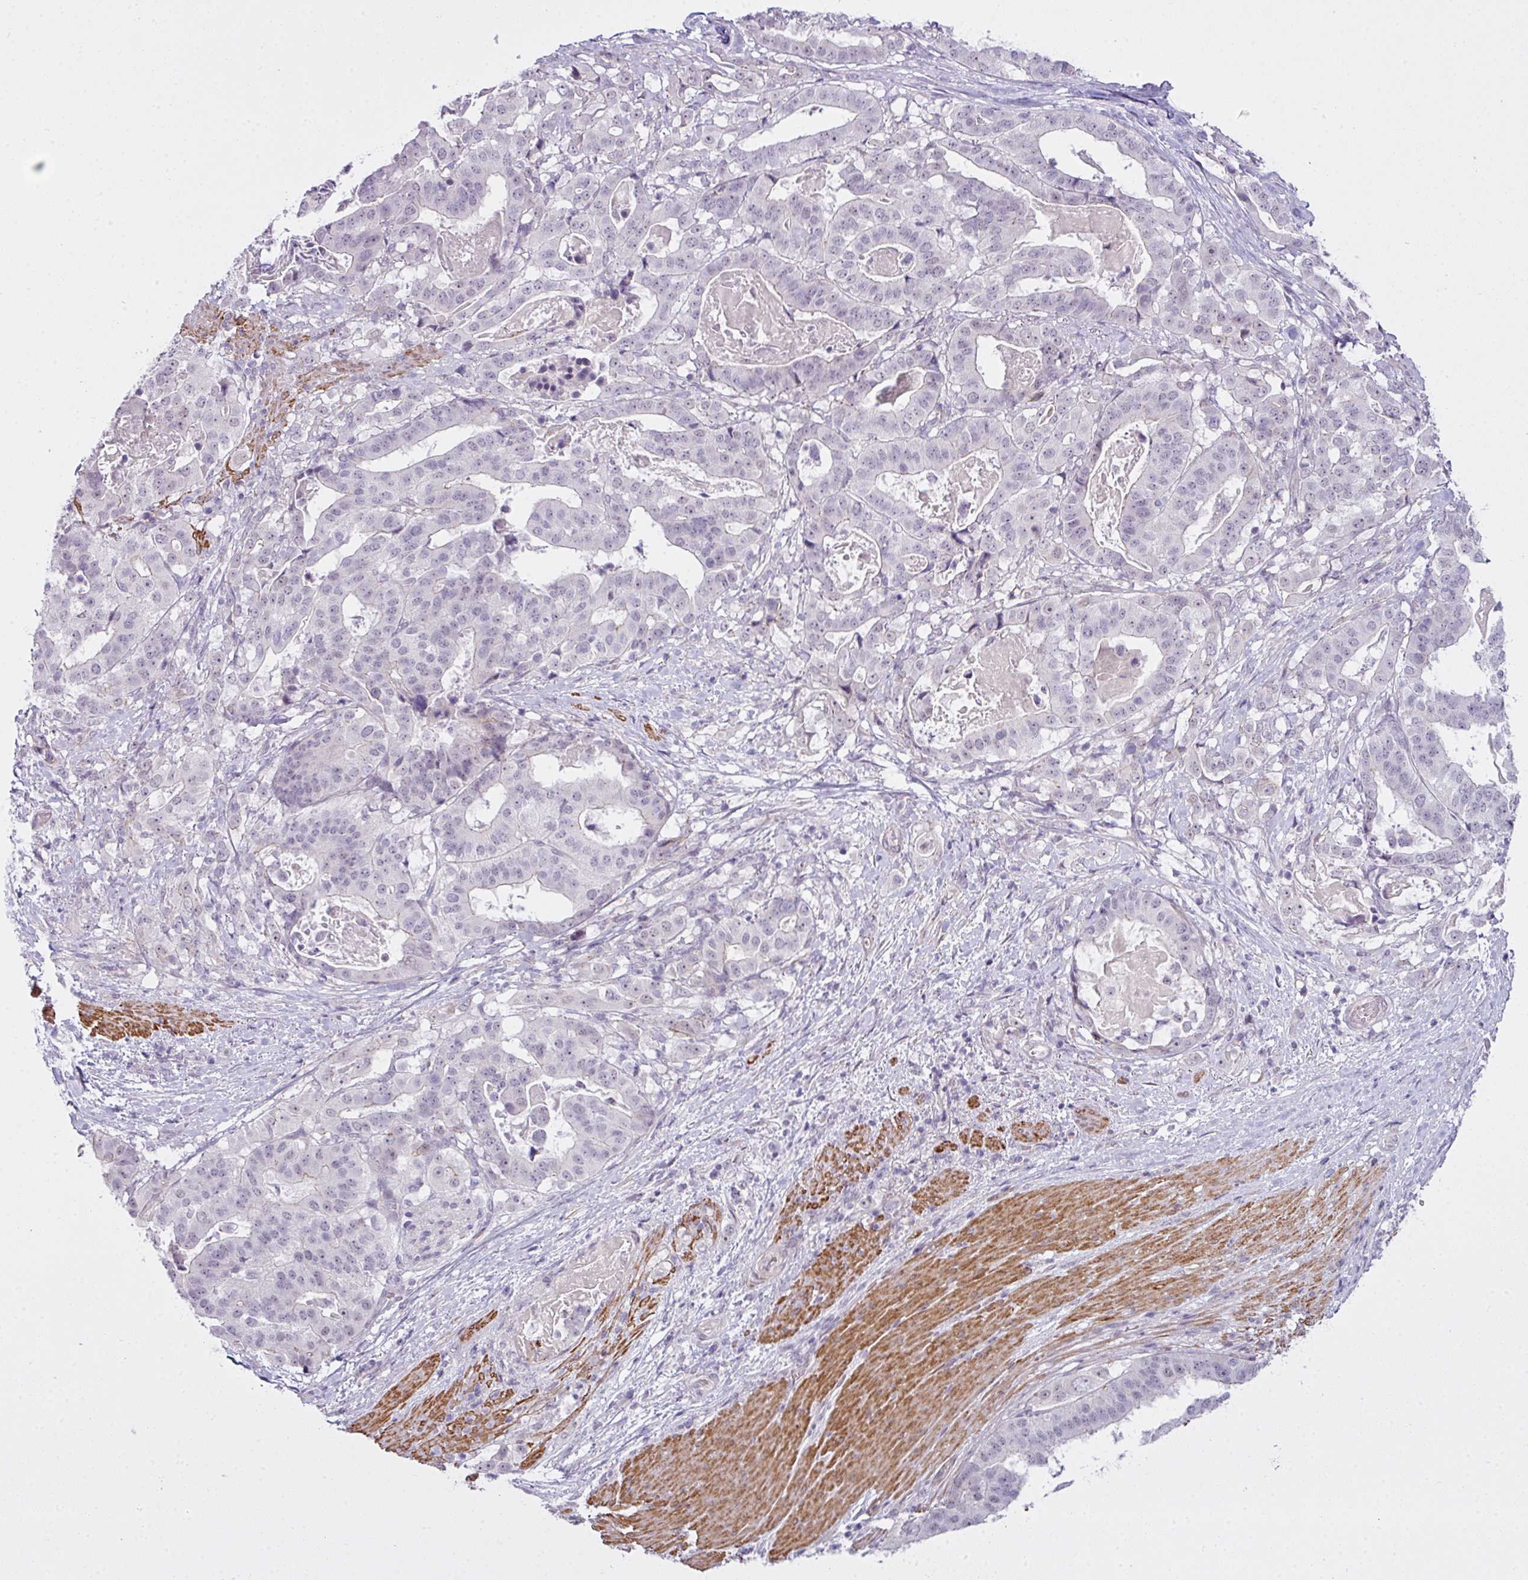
{"staining": {"intensity": "negative", "quantity": "none", "location": "none"}, "tissue": "stomach cancer", "cell_type": "Tumor cells", "image_type": "cancer", "snomed": [{"axis": "morphology", "description": "Adenocarcinoma, NOS"}, {"axis": "topography", "description": "Stomach"}], "caption": "High magnification brightfield microscopy of stomach cancer stained with DAB (brown) and counterstained with hematoxylin (blue): tumor cells show no significant staining.", "gene": "ZNF688", "patient": {"sex": "male", "age": 48}}